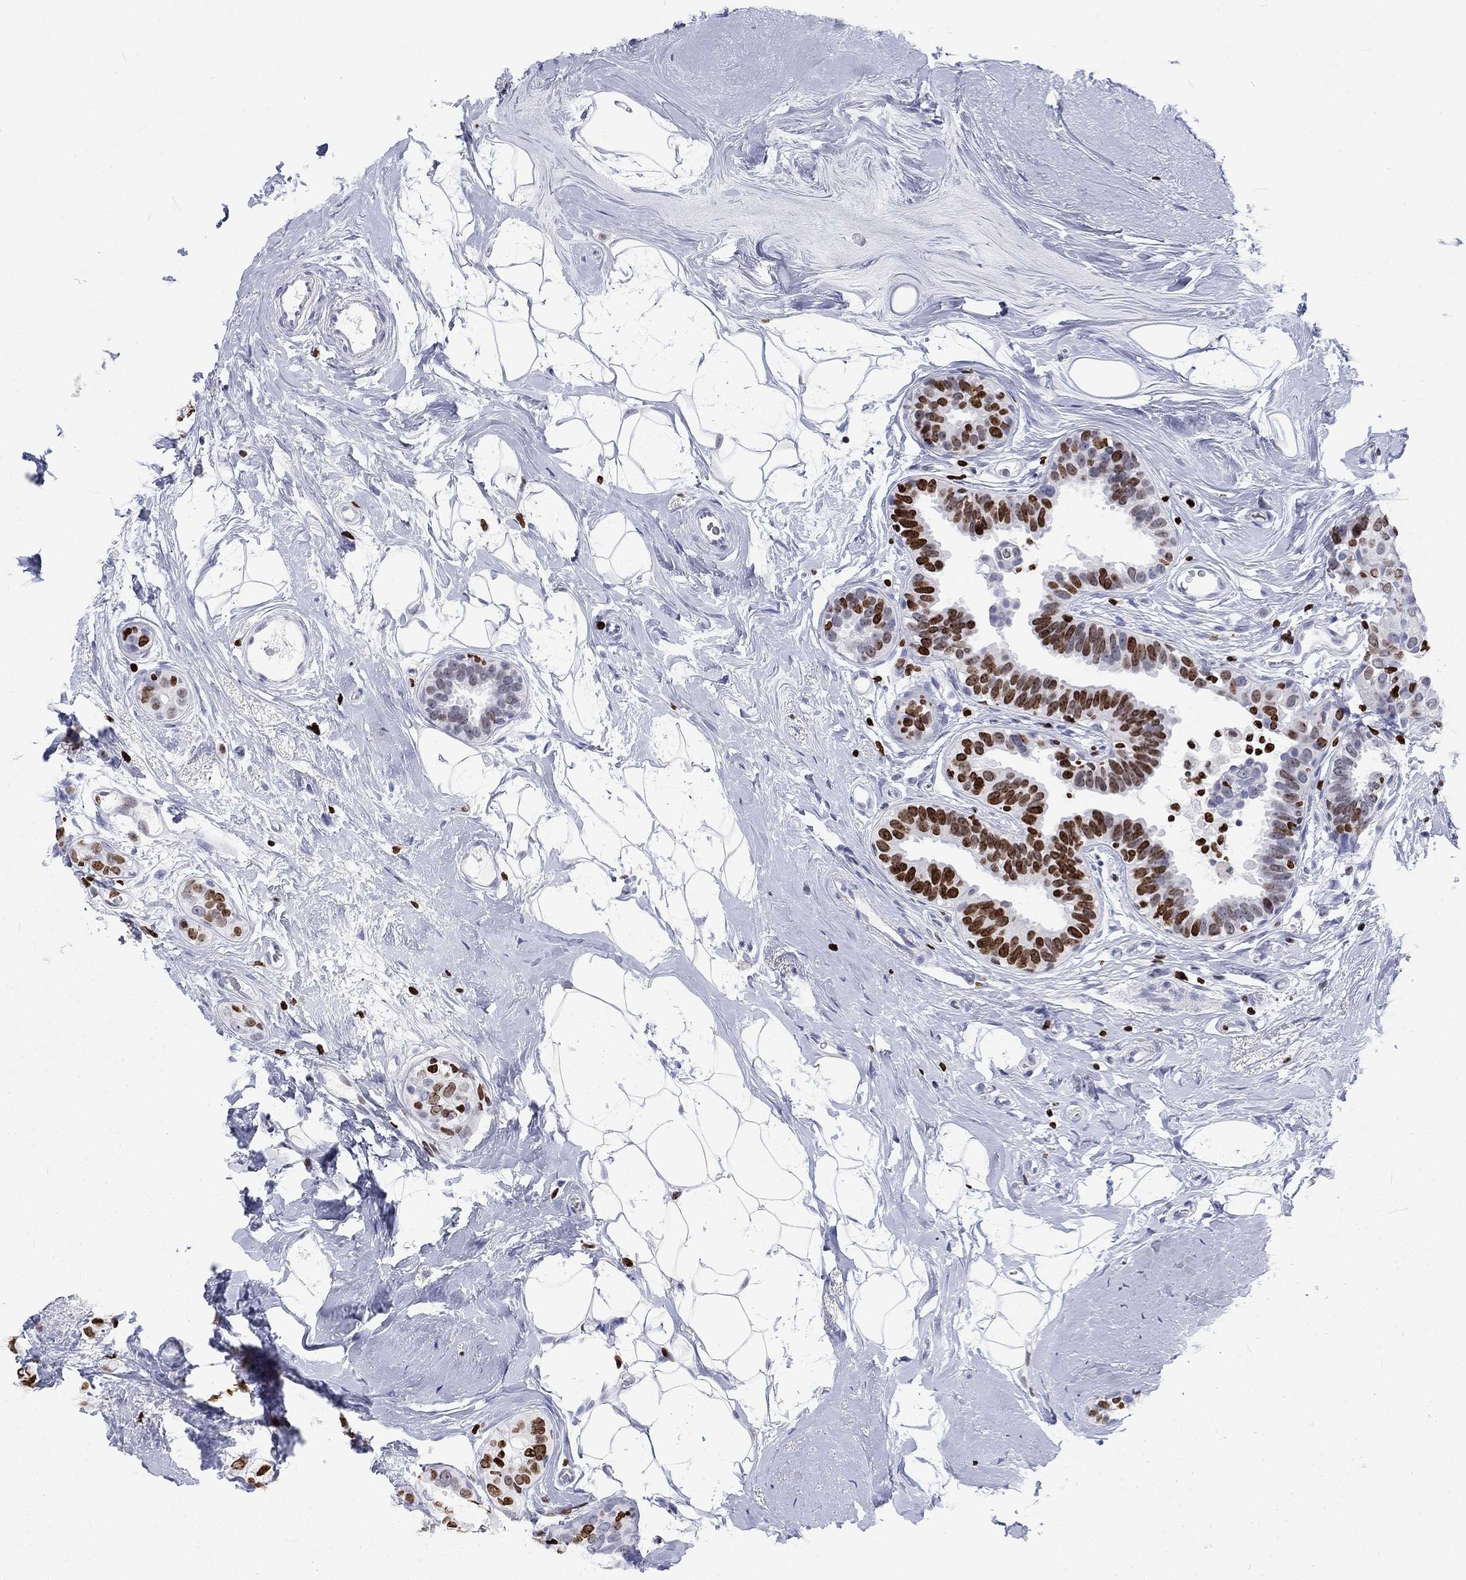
{"staining": {"intensity": "strong", "quantity": "25%-75%", "location": "nuclear"}, "tissue": "breast cancer", "cell_type": "Tumor cells", "image_type": "cancer", "snomed": [{"axis": "morphology", "description": "Duct carcinoma"}, {"axis": "topography", "description": "Breast"}], "caption": "IHC (DAB) staining of invasive ductal carcinoma (breast) shows strong nuclear protein expression in approximately 25%-75% of tumor cells.", "gene": "H1-5", "patient": {"sex": "female", "age": 55}}